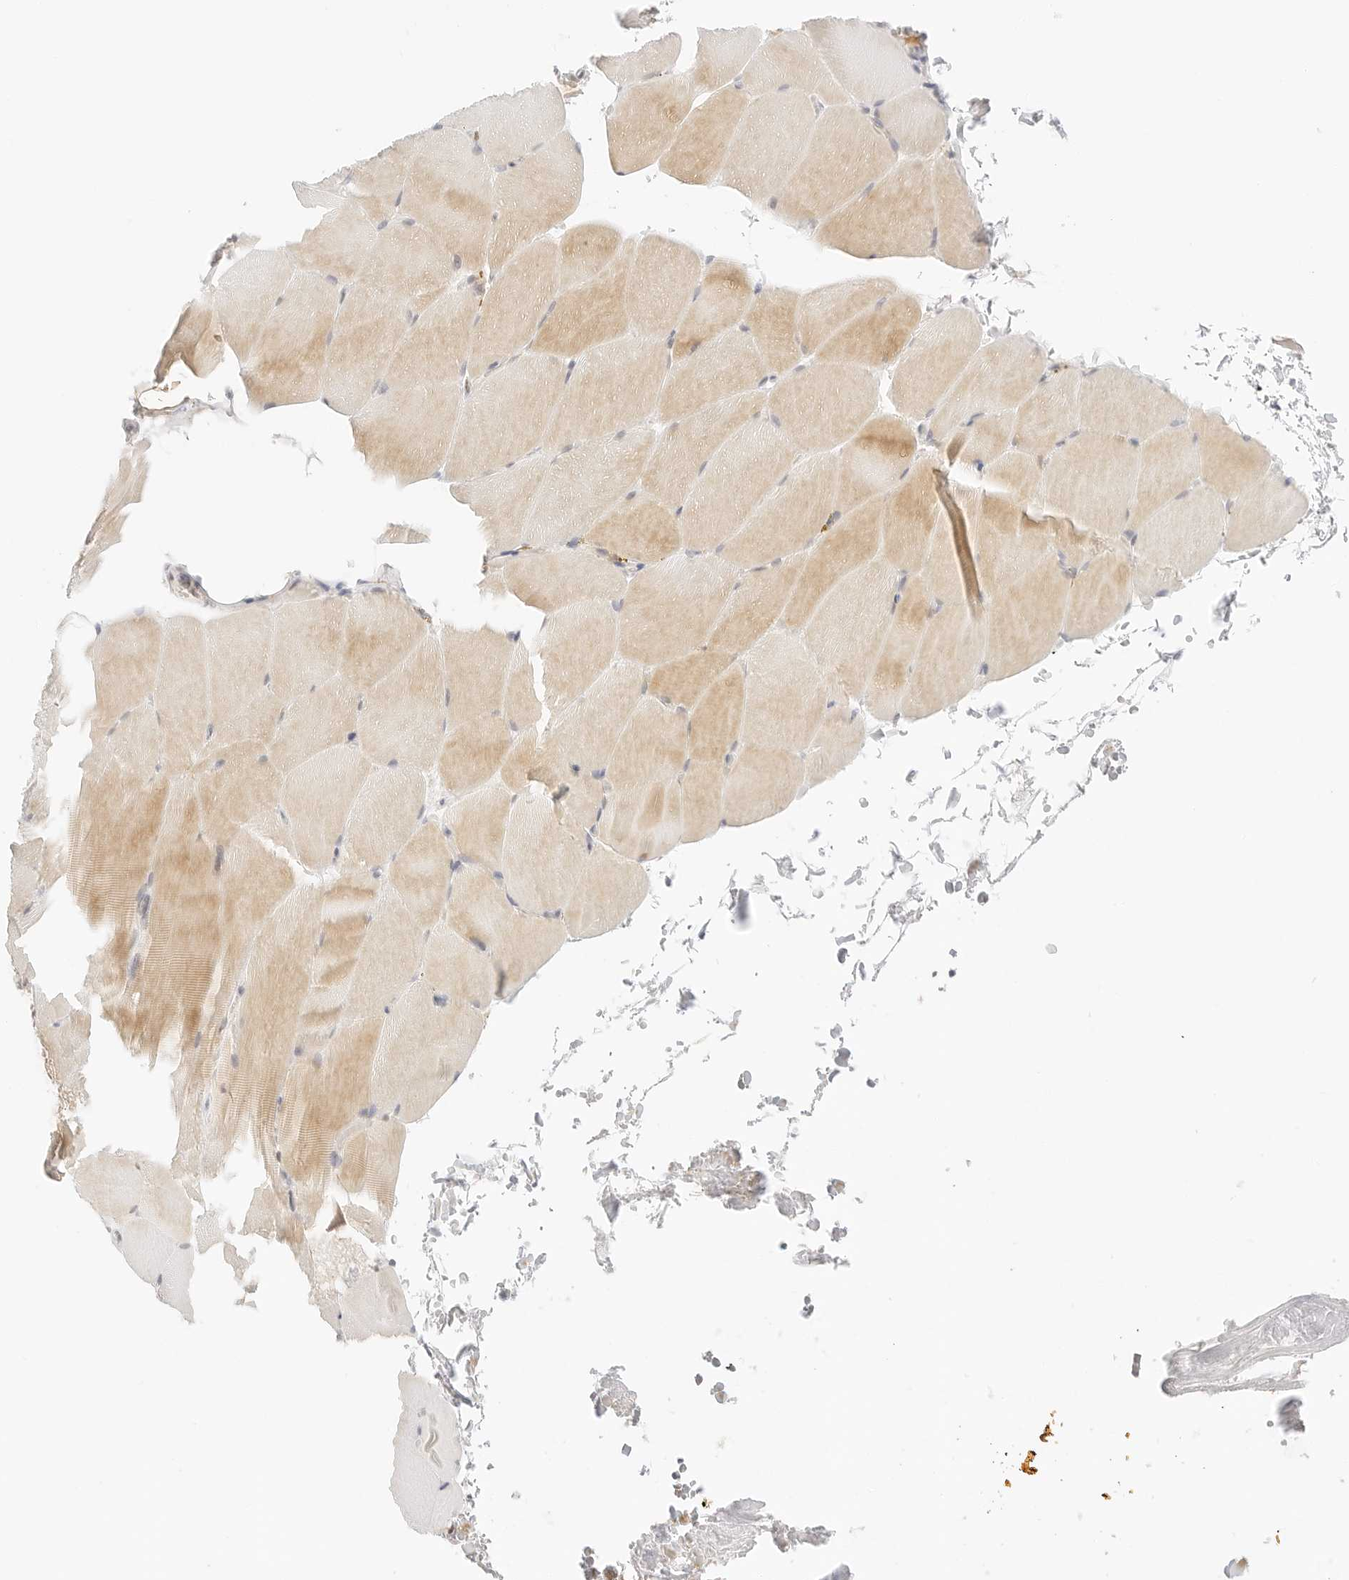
{"staining": {"intensity": "moderate", "quantity": "25%-75%", "location": "cytoplasmic/membranous"}, "tissue": "skeletal muscle", "cell_type": "Myocytes", "image_type": "normal", "snomed": [{"axis": "morphology", "description": "Normal tissue, NOS"}, {"axis": "topography", "description": "Skeletal muscle"}, {"axis": "topography", "description": "Parathyroid gland"}], "caption": "Immunohistochemistry (IHC) of unremarkable skeletal muscle exhibits medium levels of moderate cytoplasmic/membranous positivity in approximately 25%-75% of myocytes. (DAB (3,3'-diaminobenzidine) IHC with brightfield microscopy, high magnification).", "gene": "XKR4", "patient": {"sex": "female", "age": 37}}